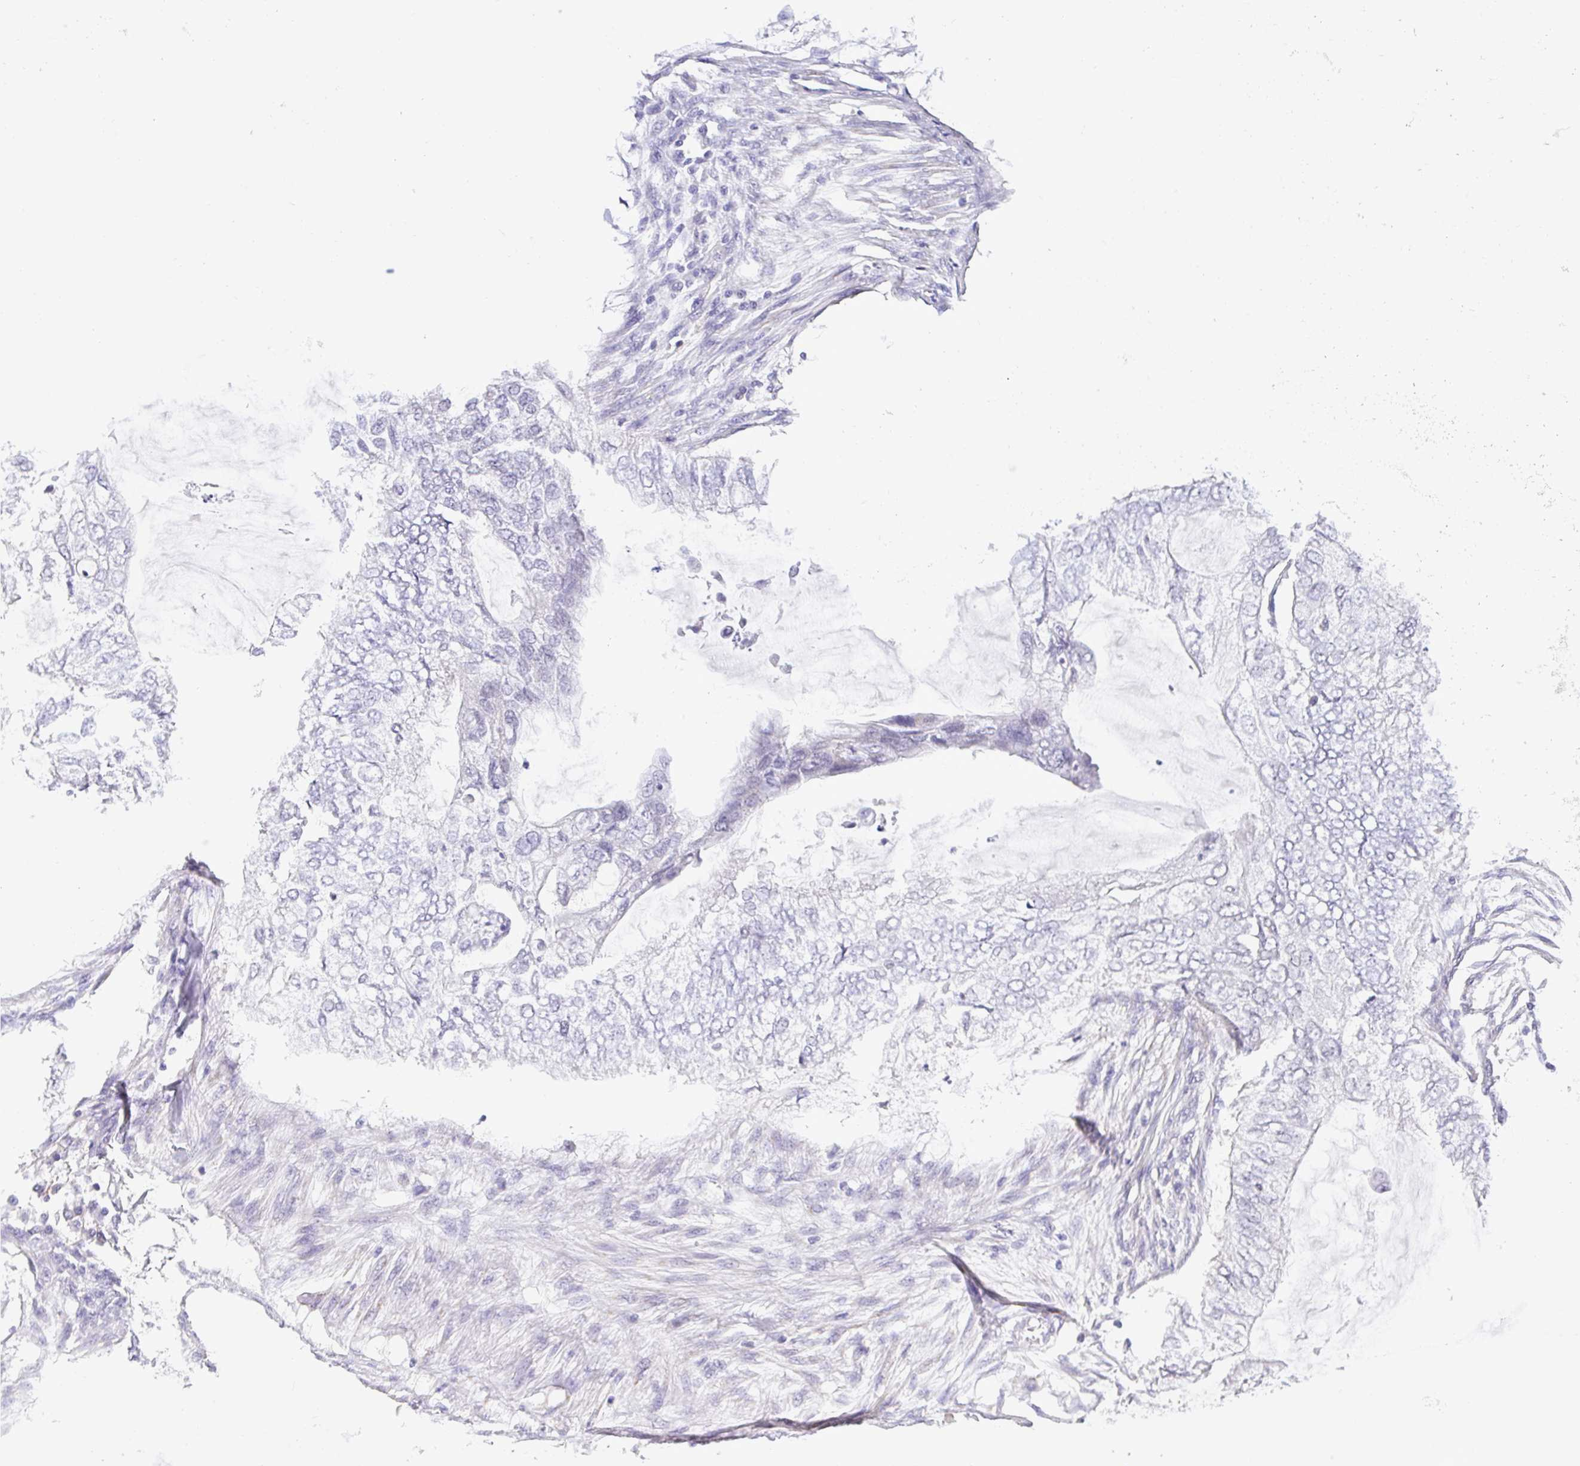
{"staining": {"intensity": "negative", "quantity": "none", "location": "none"}, "tissue": "ovarian cancer", "cell_type": "Tumor cells", "image_type": "cancer", "snomed": [{"axis": "morphology", "description": "Cystadenocarcinoma, serous, NOS"}, {"axis": "topography", "description": "Ovary"}], "caption": "DAB immunohistochemical staining of ovarian cancer exhibits no significant expression in tumor cells.", "gene": "CTU1", "patient": {"sex": "female", "age": 75}}